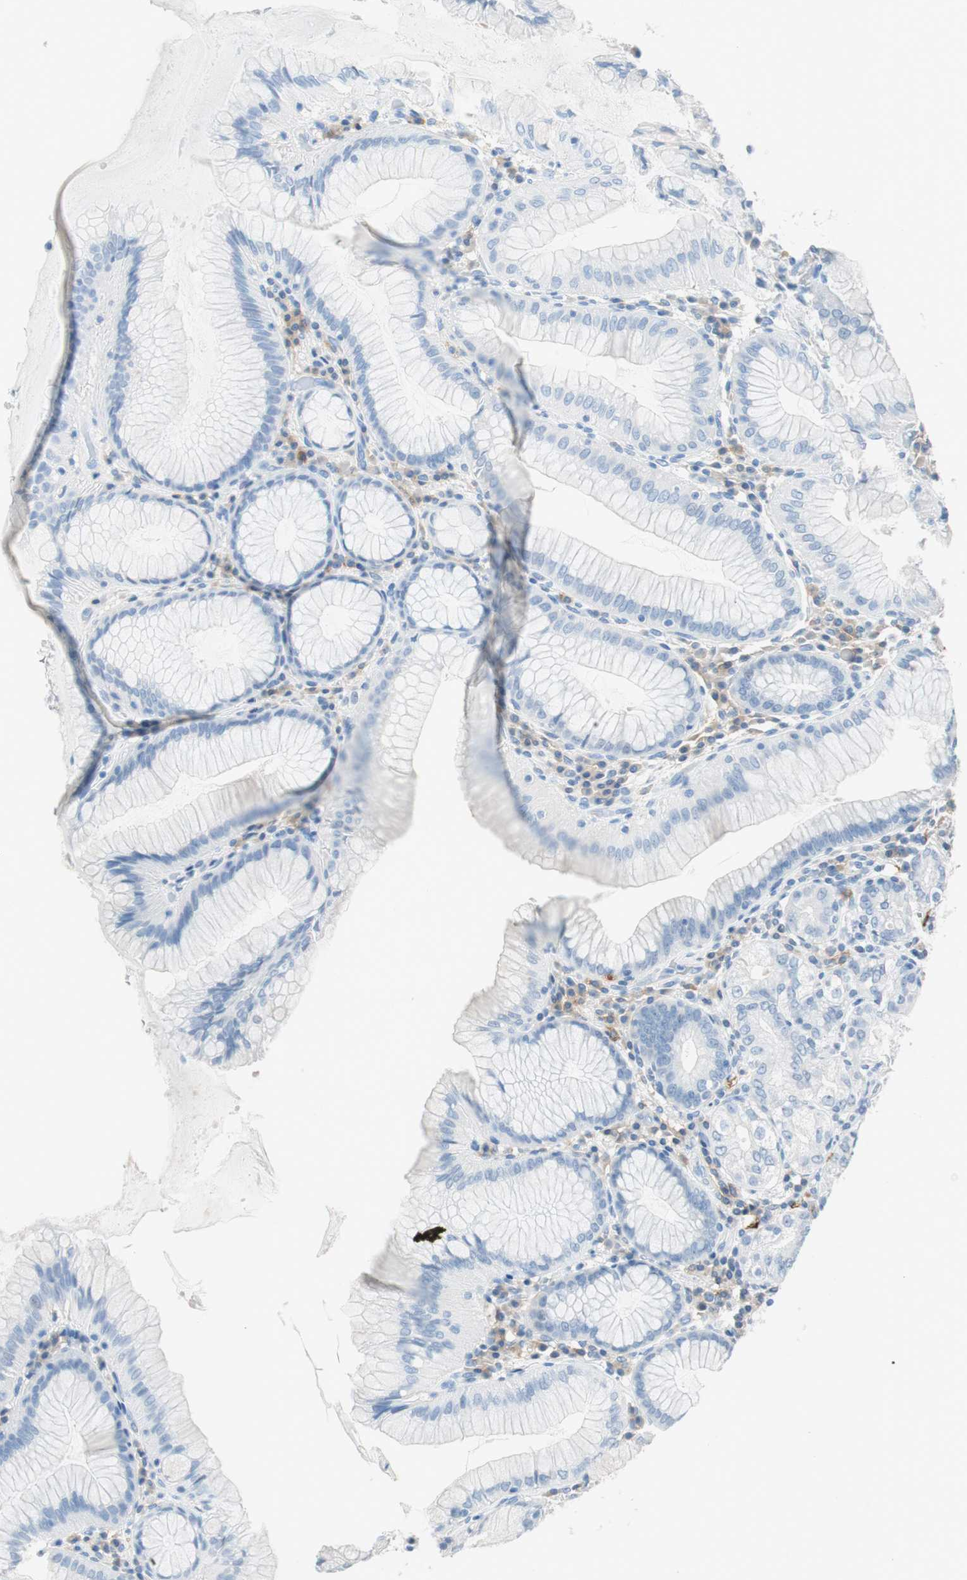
{"staining": {"intensity": "negative", "quantity": "none", "location": "none"}, "tissue": "stomach", "cell_type": "Glandular cells", "image_type": "normal", "snomed": [{"axis": "morphology", "description": "Normal tissue, NOS"}, {"axis": "topography", "description": "Stomach, lower"}], "caption": "Immunohistochemical staining of normal stomach exhibits no significant expression in glandular cells.", "gene": "TNFRSF13C", "patient": {"sex": "female", "age": 76}}